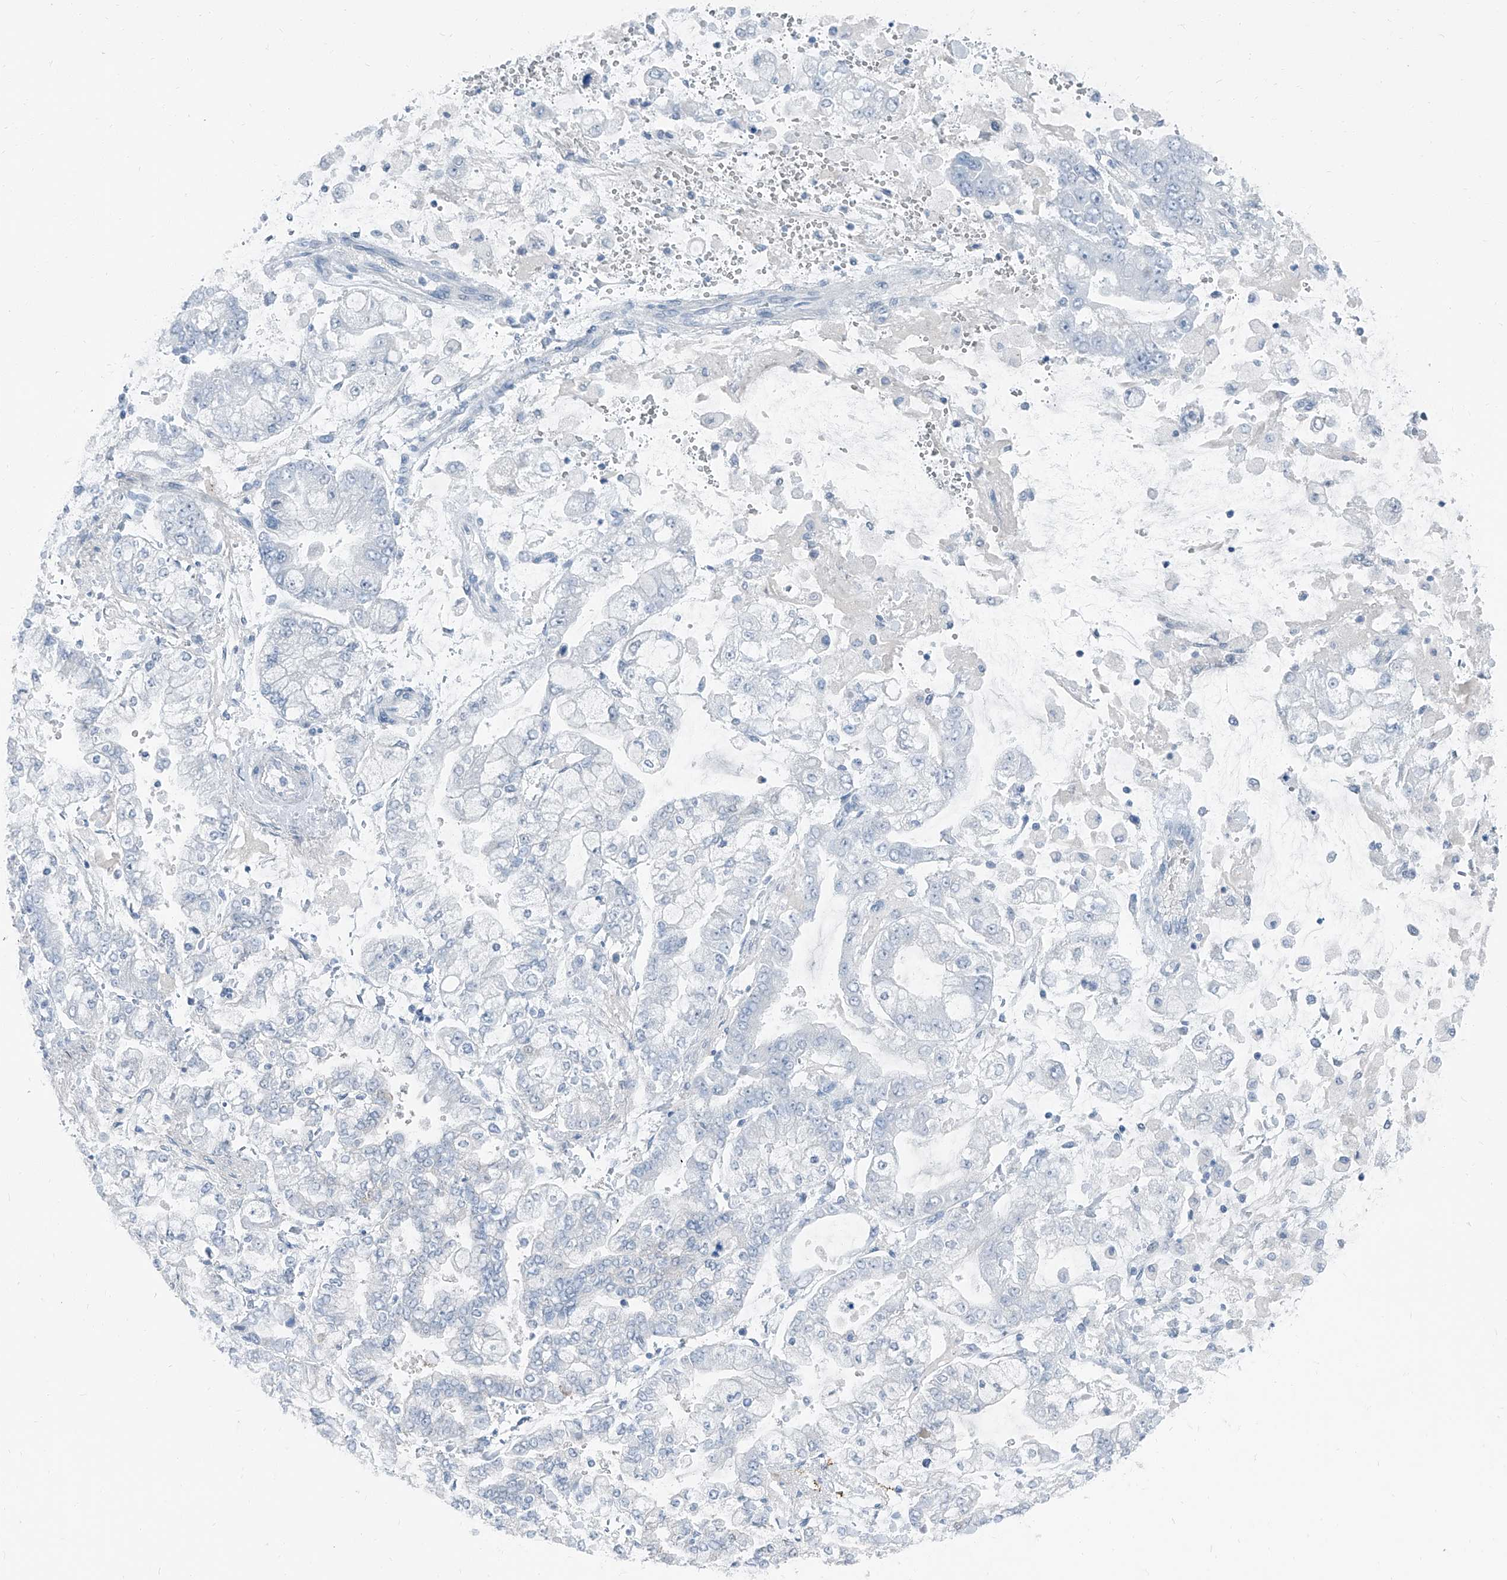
{"staining": {"intensity": "negative", "quantity": "none", "location": "none"}, "tissue": "stomach cancer", "cell_type": "Tumor cells", "image_type": "cancer", "snomed": [{"axis": "morphology", "description": "Normal tissue, NOS"}, {"axis": "morphology", "description": "Adenocarcinoma, NOS"}, {"axis": "topography", "description": "Stomach, upper"}, {"axis": "topography", "description": "Stomach"}], "caption": "High magnification brightfield microscopy of adenocarcinoma (stomach) stained with DAB (3,3'-diaminobenzidine) (brown) and counterstained with hematoxylin (blue): tumor cells show no significant positivity.", "gene": "RGN", "patient": {"sex": "male", "age": 76}}